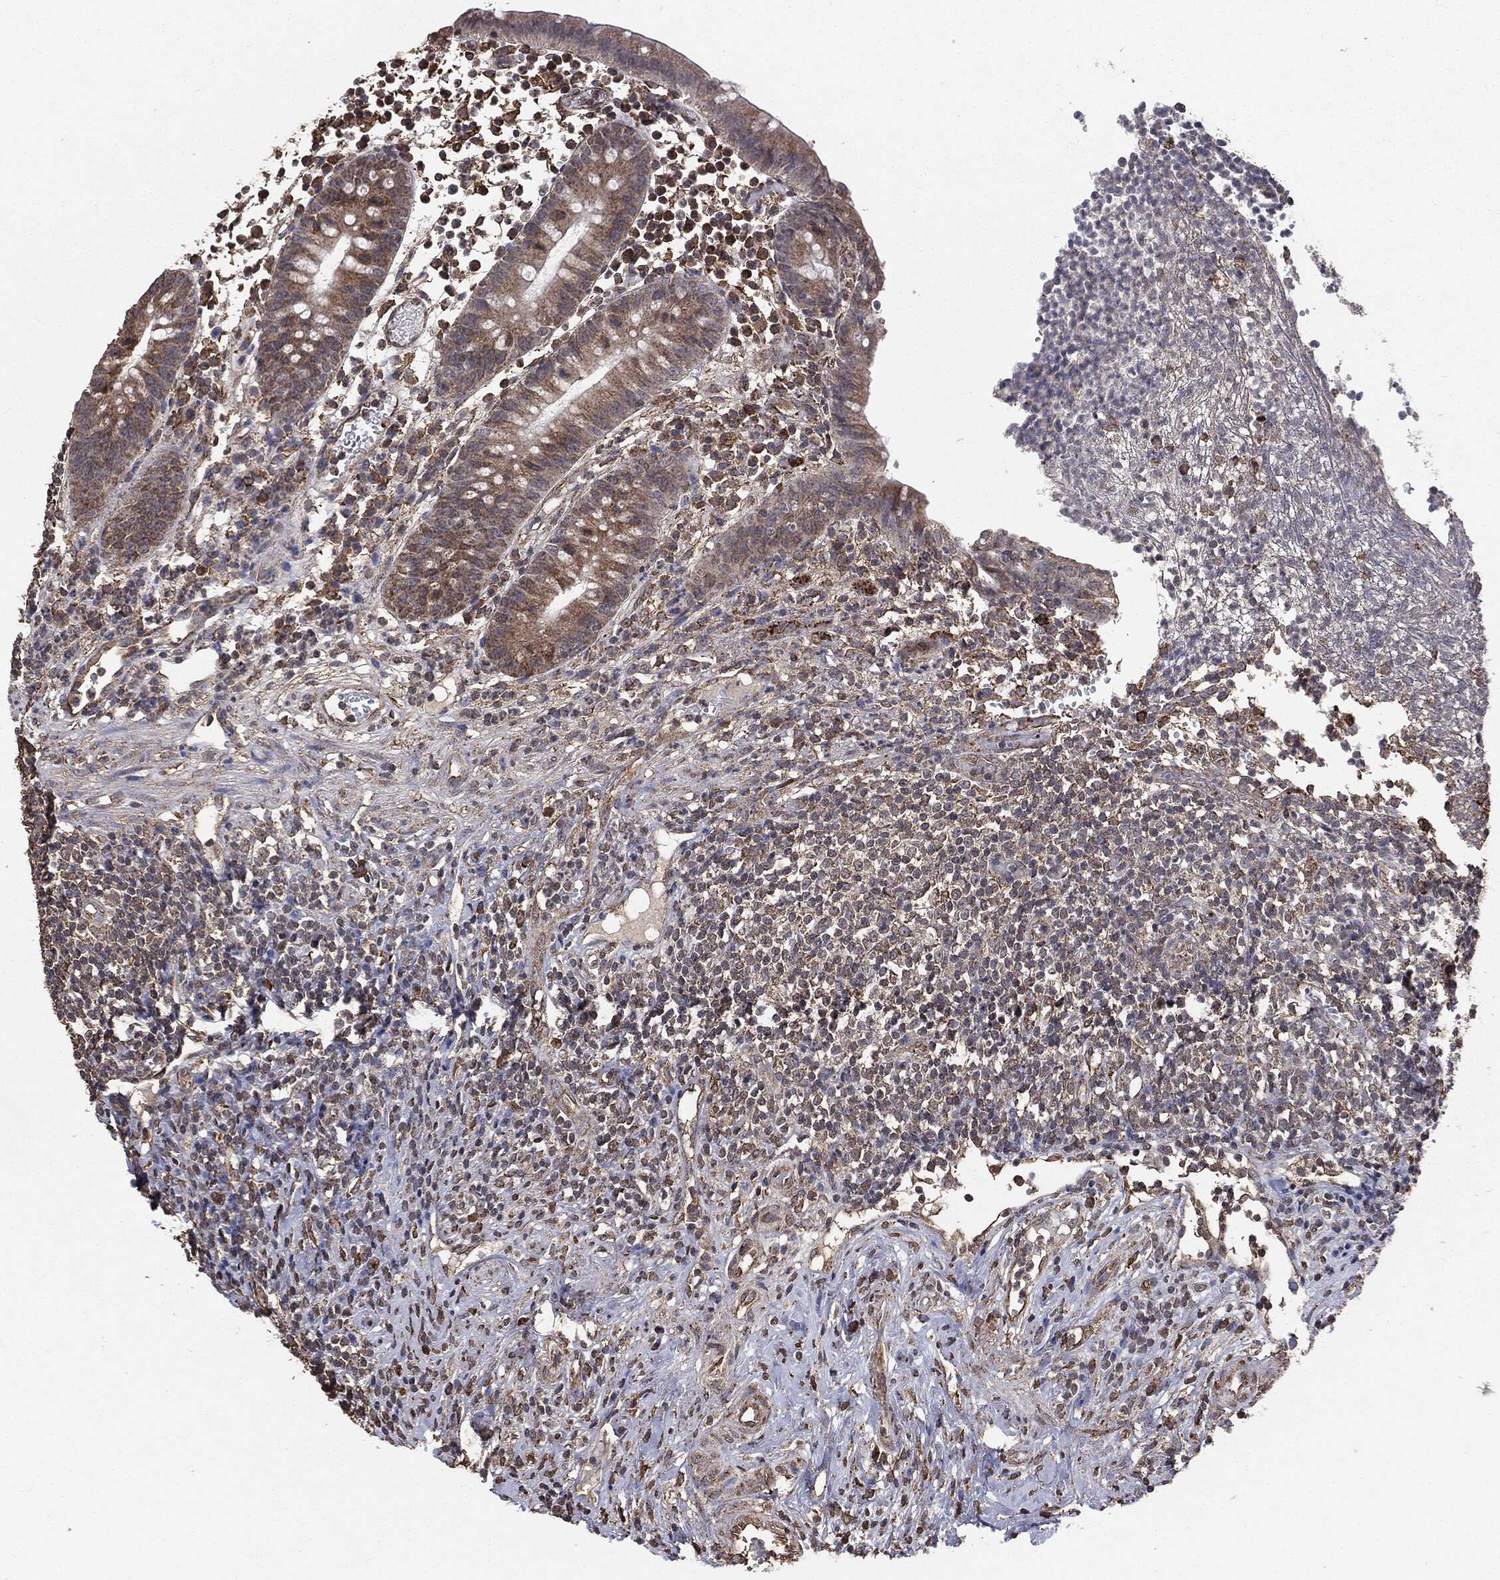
{"staining": {"intensity": "moderate", "quantity": "<25%", "location": "cytoplasmic/membranous"}, "tissue": "appendix", "cell_type": "Glandular cells", "image_type": "normal", "snomed": [{"axis": "morphology", "description": "Normal tissue, NOS"}, {"axis": "topography", "description": "Appendix"}], "caption": "Glandular cells display low levels of moderate cytoplasmic/membranous positivity in about <25% of cells in benign appendix.", "gene": "MTOR", "patient": {"sex": "female", "age": 40}}